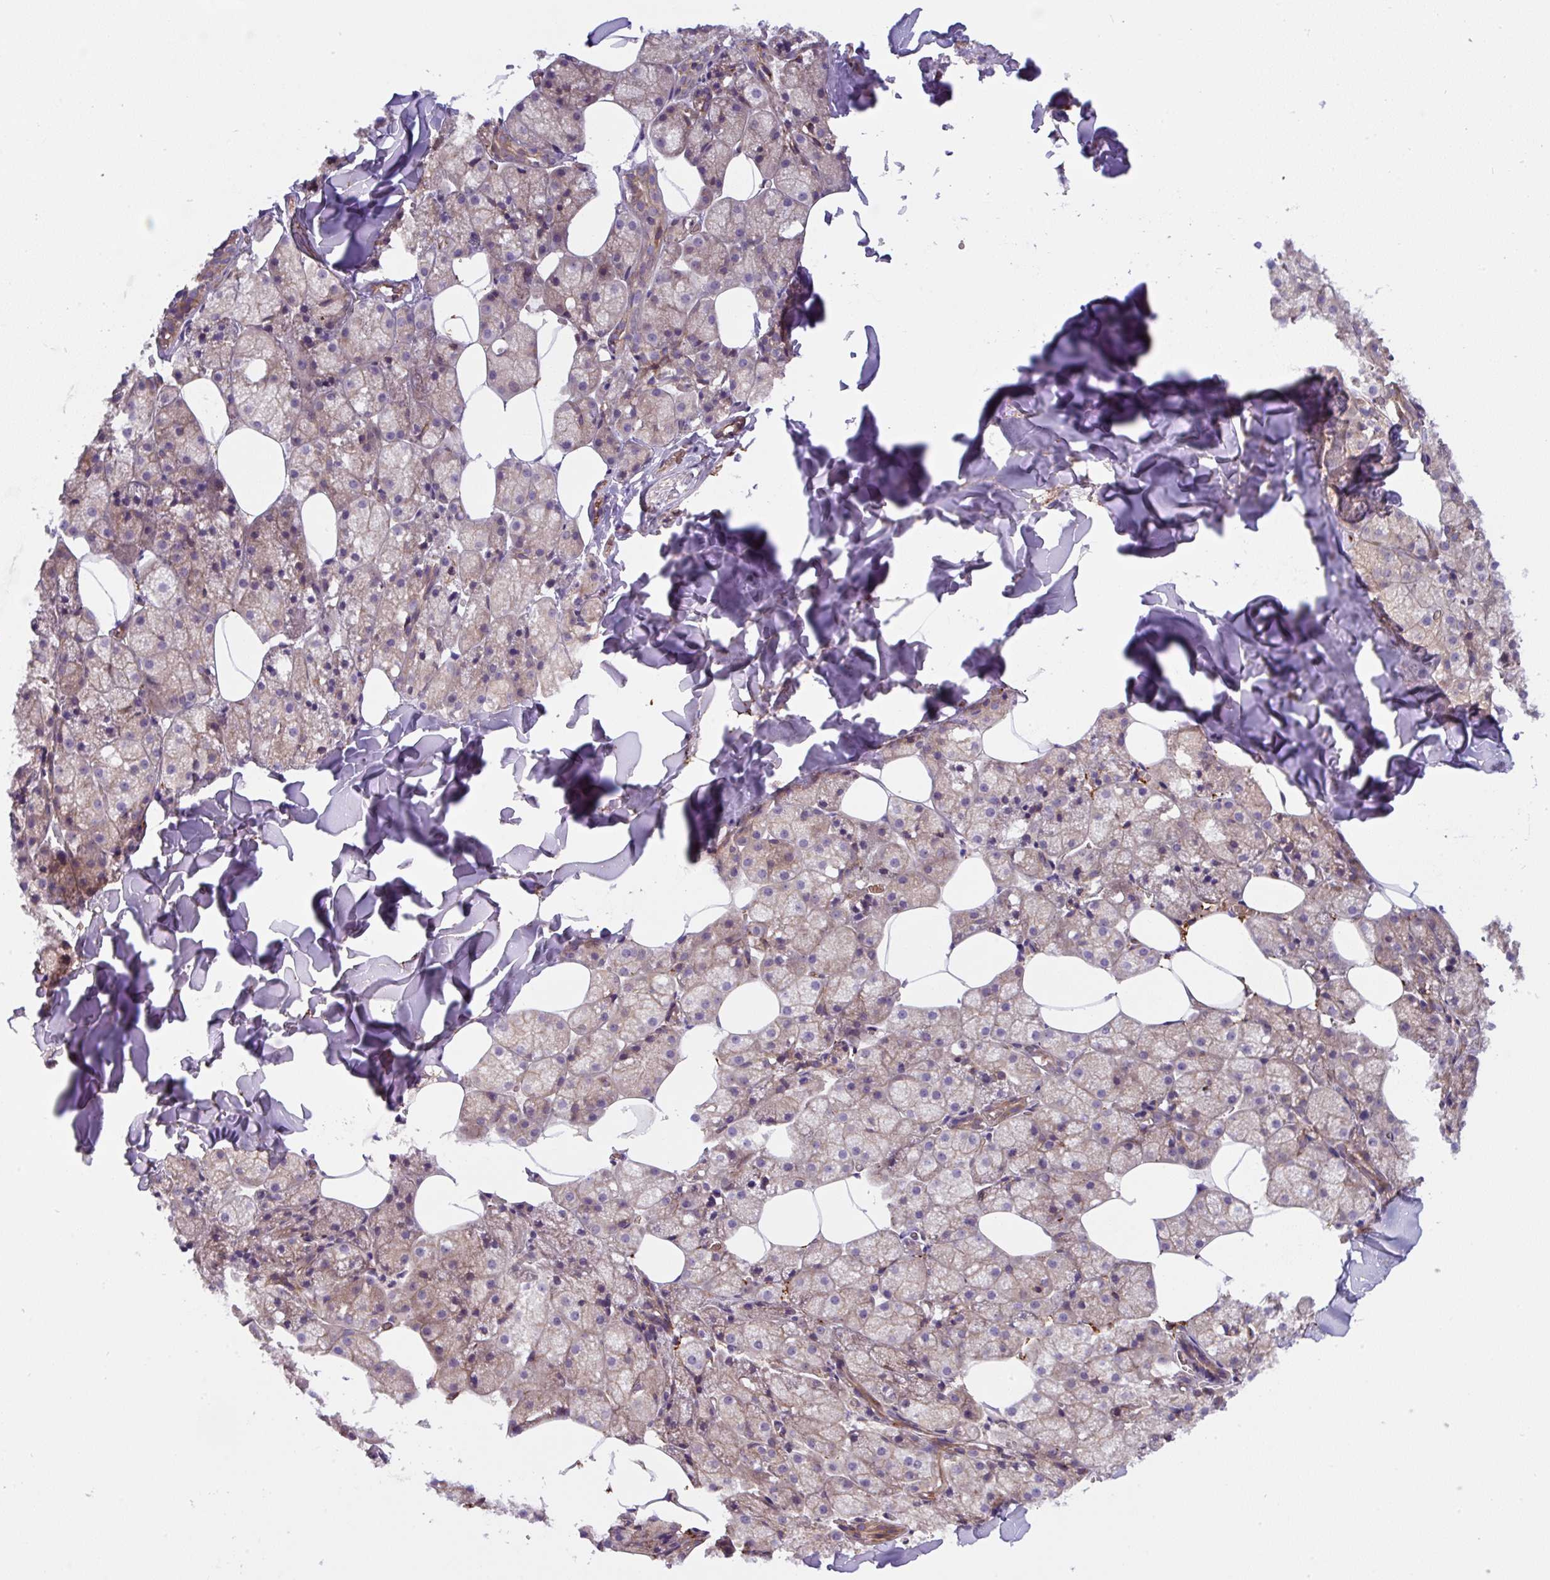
{"staining": {"intensity": "moderate", "quantity": "25%-75%", "location": "cytoplasmic/membranous"}, "tissue": "salivary gland", "cell_type": "Glandular cells", "image_type": "normal", "snomed": [{"axis": "morphology", "description": "Normal tissue, NOS"}, {"axis": "topography", "description": "Salivary gland"}, {"axis": "topography", "description": "Peripheral nerve tissue"}], "caption": "A brown stain highlights moderate cytoplasmic/membranous positivity of a protein in glandular cells of unremarkable salivary gland.", "gene": "APOBEC3D", "patient": {"sex": "male", "age": 38}}